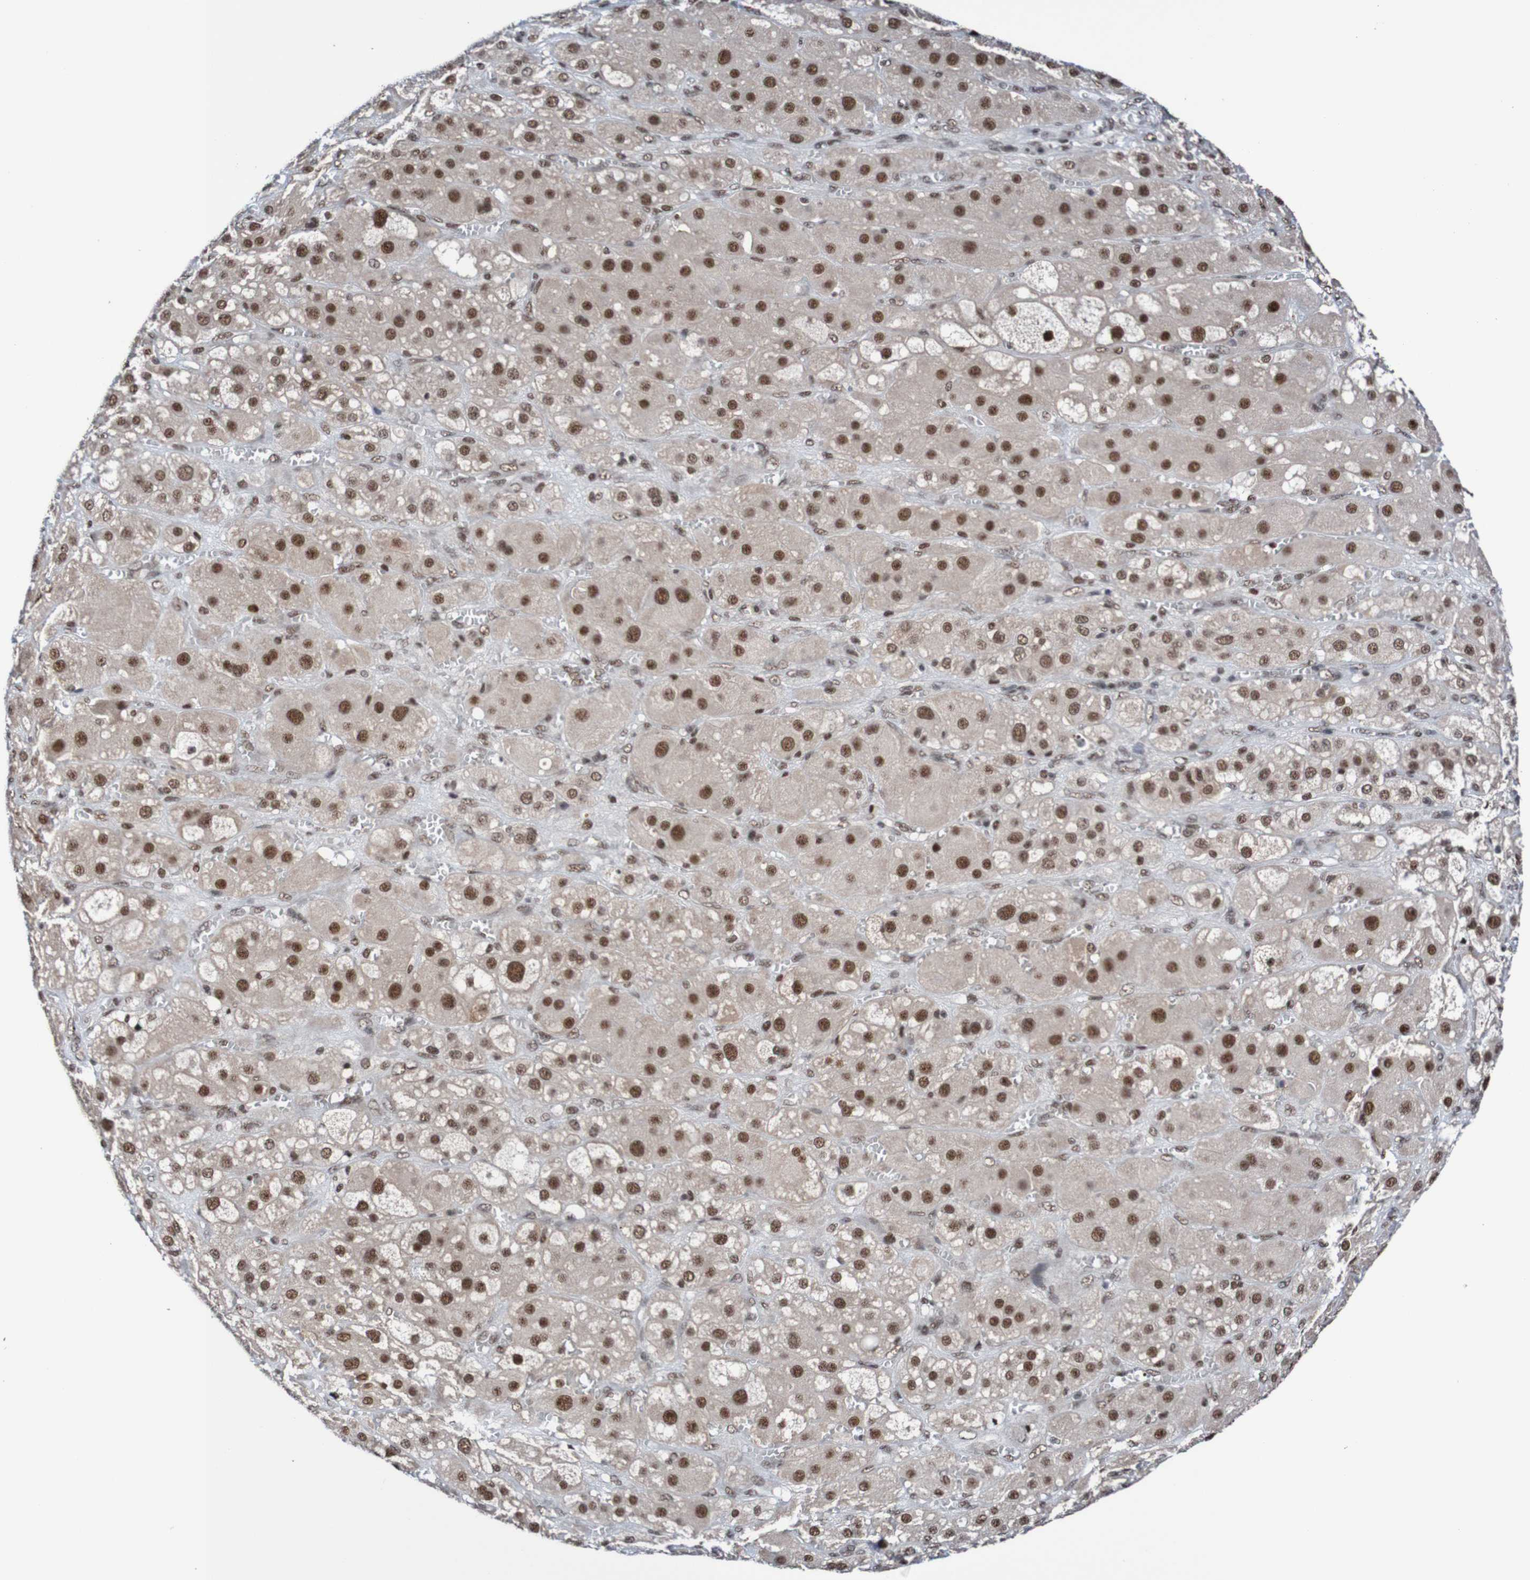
{"staining": {"intensity": "strong", "quantity": ">75%", "location": "nuclear"}, "tissue": "adrenal gland", "cell_type": "Glandular cells", "image_type": "normal", "snomed": [{"axis": "morphology", "description": "Normal tissue, NOS"}, {"axis": "topography", "description": "Adrenal gland"}], "caption": "Protein staining of benign adrenal gland reveals strong nuclear positivity in approximately >75% of glandular cells. The staining was performed using DAB (3,3'-diaminobenzidine), with brown indicating positive protein expression. Nuclei are stained blue with hematoxylin.", "gene": "CDC5L", "patient": {"sex": "female", "age": 47}}